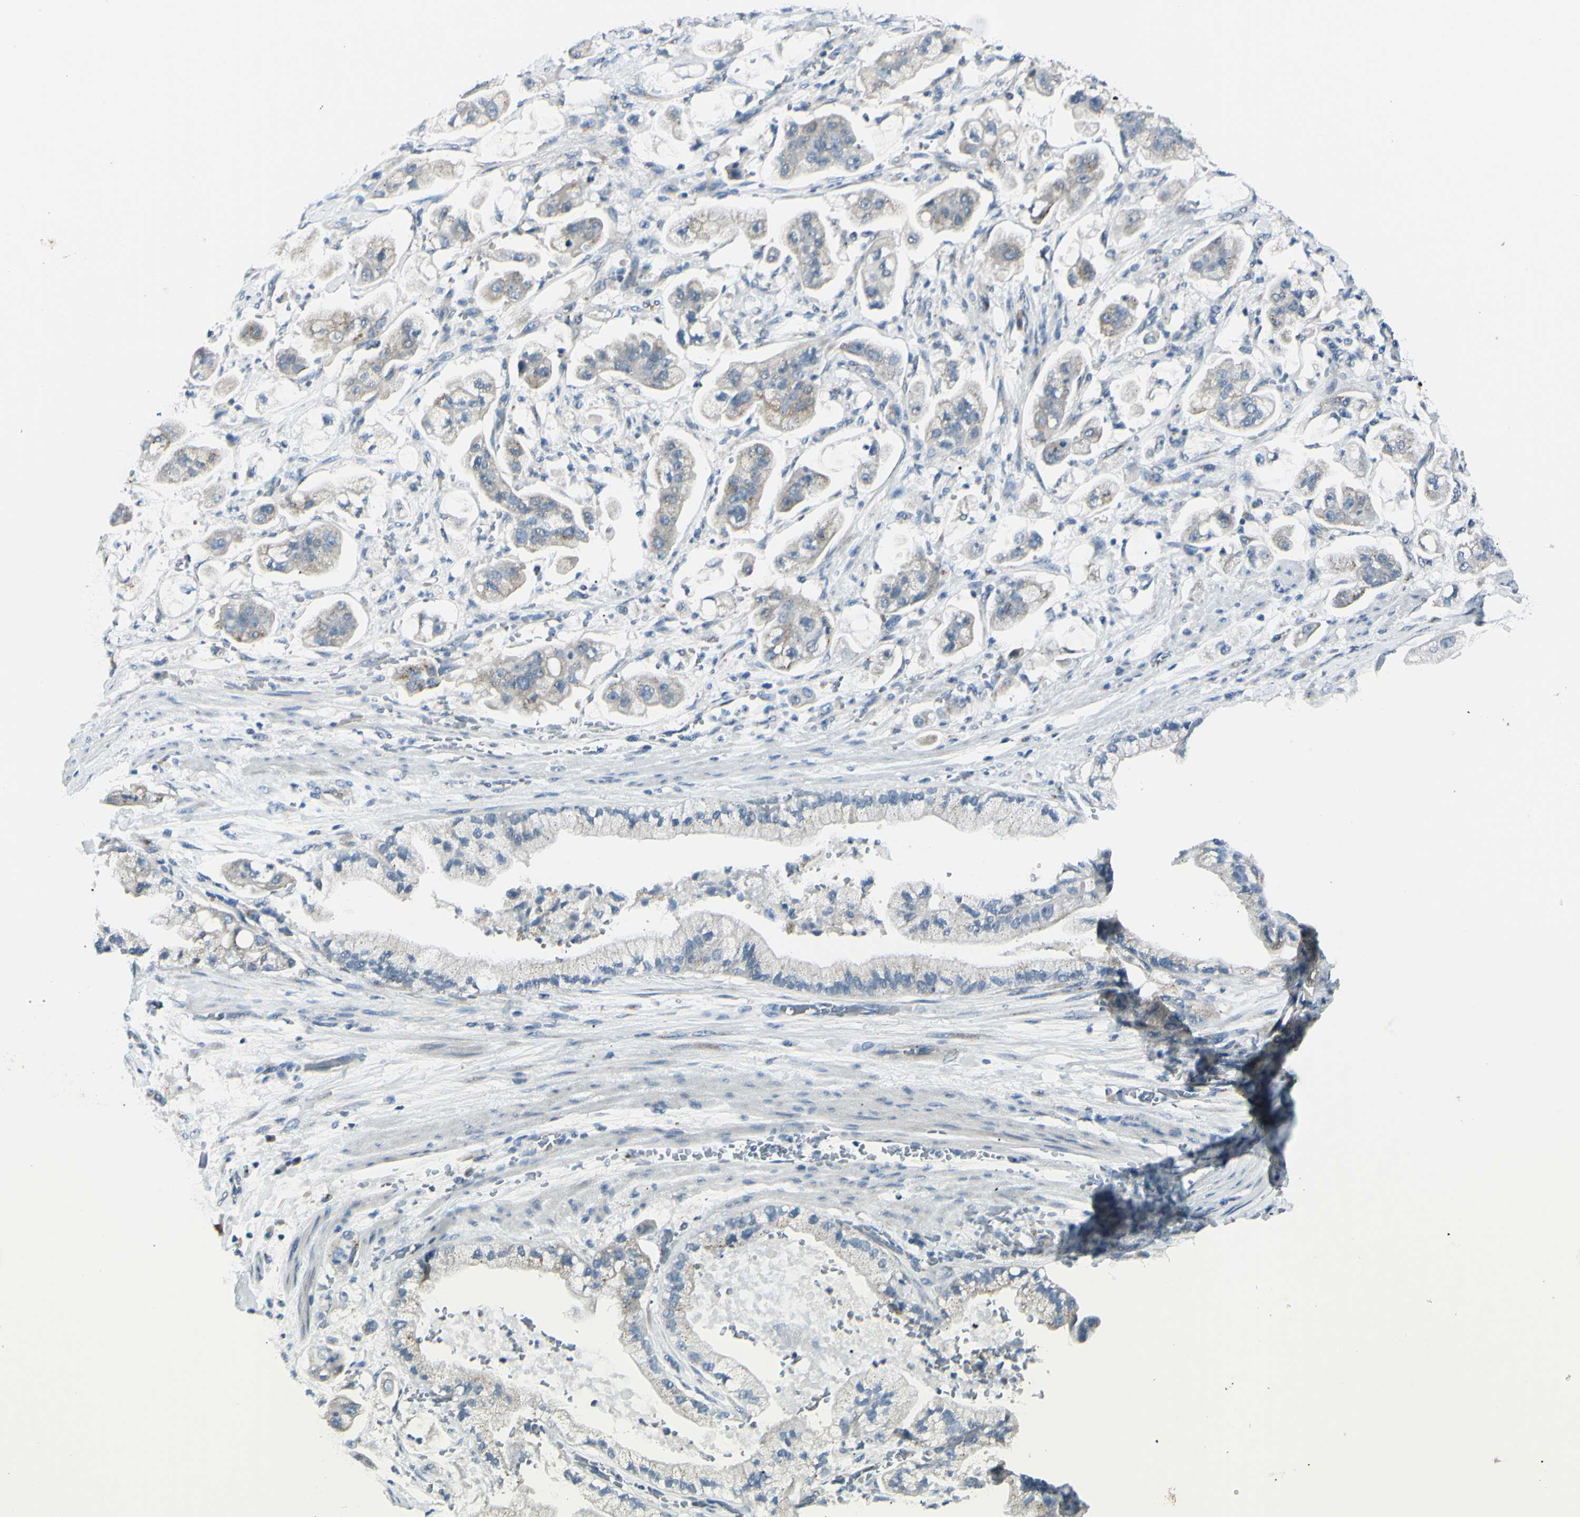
{"staining": {"intensity": "weak", "quantity": "25%-75%", "location": "cytoplasmic/membranous"}, "tissue": "stomach cancer", "cell_type": "Tumor cells", "image_type": "cancer", "snomed": [{"axis": "morphology", "description": "Adenocarcinoma, NOS"}, {"axis": "topography", "description": "Stomach"}], "caption": "Adenocarcinoma (stomach) was stained to show a protein in brown. There is low levels of weak cytoplasmic/membranous staining in about 25%-75% of tumor cells. (Brightfield microscopy of DAB IHC at high magnification).", "gene": "B4GALT1", "patient": {"sex": "male", "age": 62}}